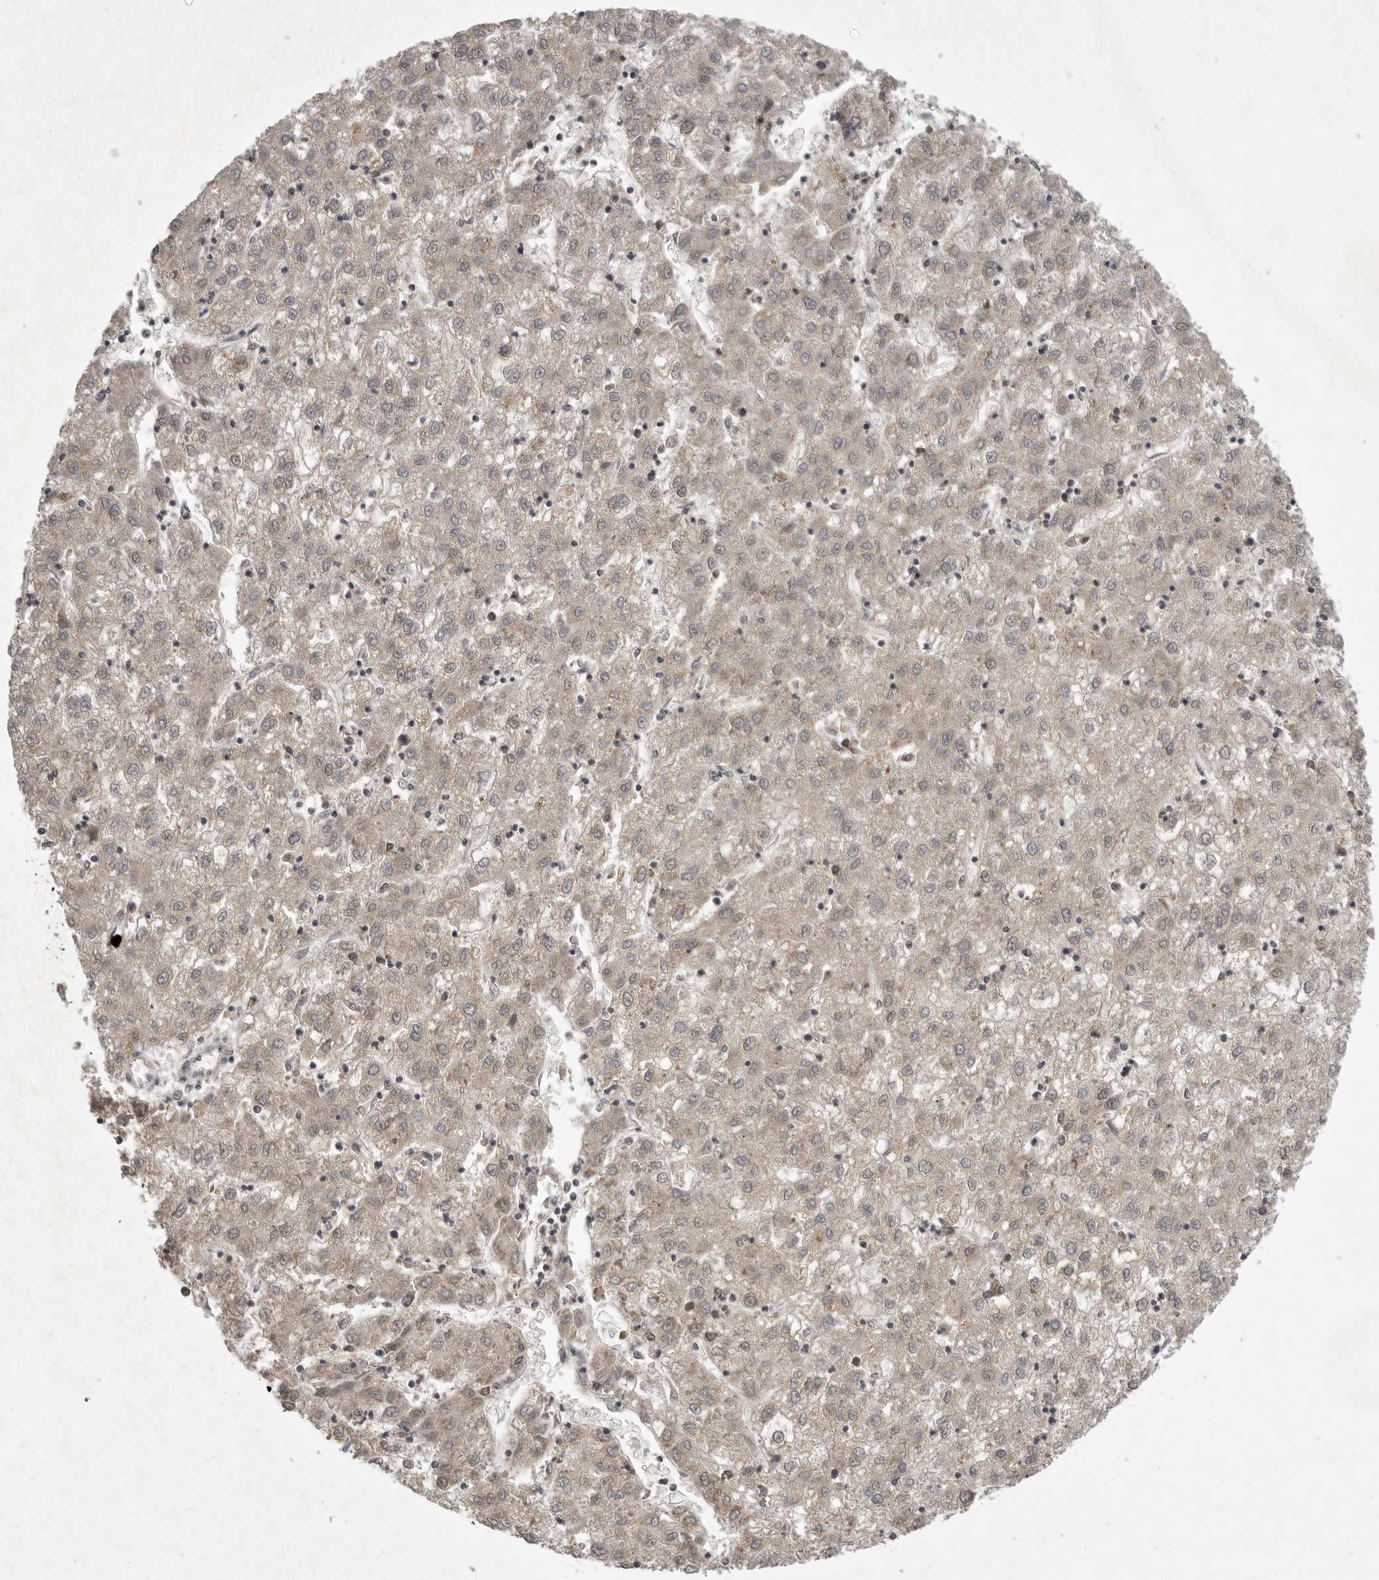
{"staining": {"intensity": "weak", "quantity": "<25%", "location": "cytoplasmic/membranous"}, "tissue": "liver cancer", "cell_type": "Tumor cells", "image_type": "cancer", "snomed": [{"axis": "morphology", "description": "Carcinoma, Hepatocellular, NOS"}, {"axis": "topography", "description": "Liver"}], "caption": "Liver cancer was stained to show a protein in brown. There is no significant expression in tumor cells. (DAB (3,3'-diaminobenzidine) immunohistochemistry (IHC) with hematoxylin counter stain).", "gene": "UBE3D", "patient": {"sex": "male", "age": 72}}